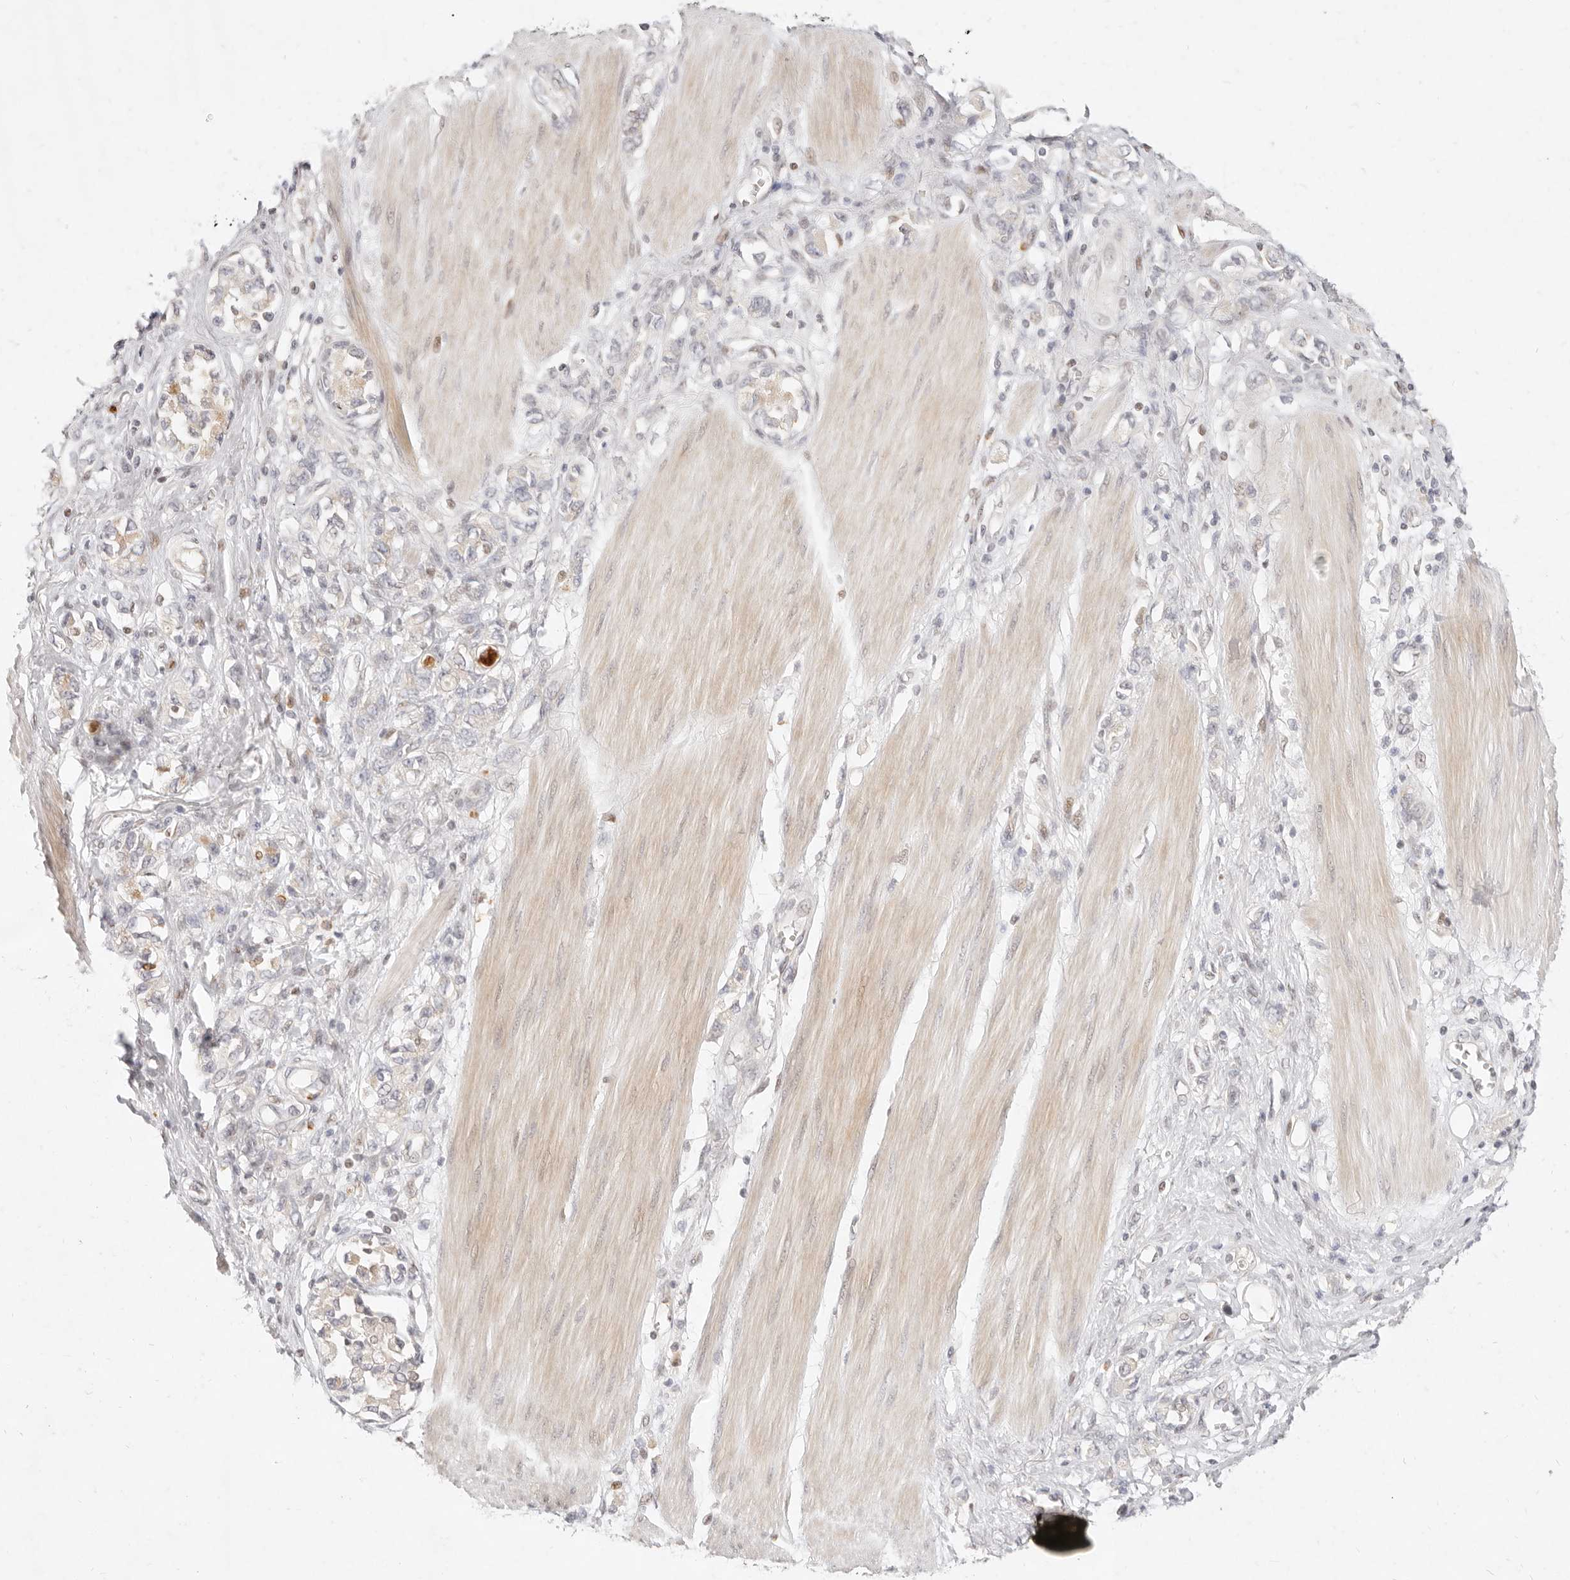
{"staining": {"intensity": "negative", "quantity": "none", "location": "none"}, "tissue": "stomach cancer", "cell_type": "Tumor cells", "image_type": "cancer", "snomed": [{"axis": "morphology", "description": "Adenocarcinoma, NOS"}, {"axis": "topography", "description": "Stomach"}], "caption": "Tumor cells are negative for protein expression in human stomach adenocarcinoma.", "gene": "ASCL3", "patient": {"sex": "female", "age": 76}}